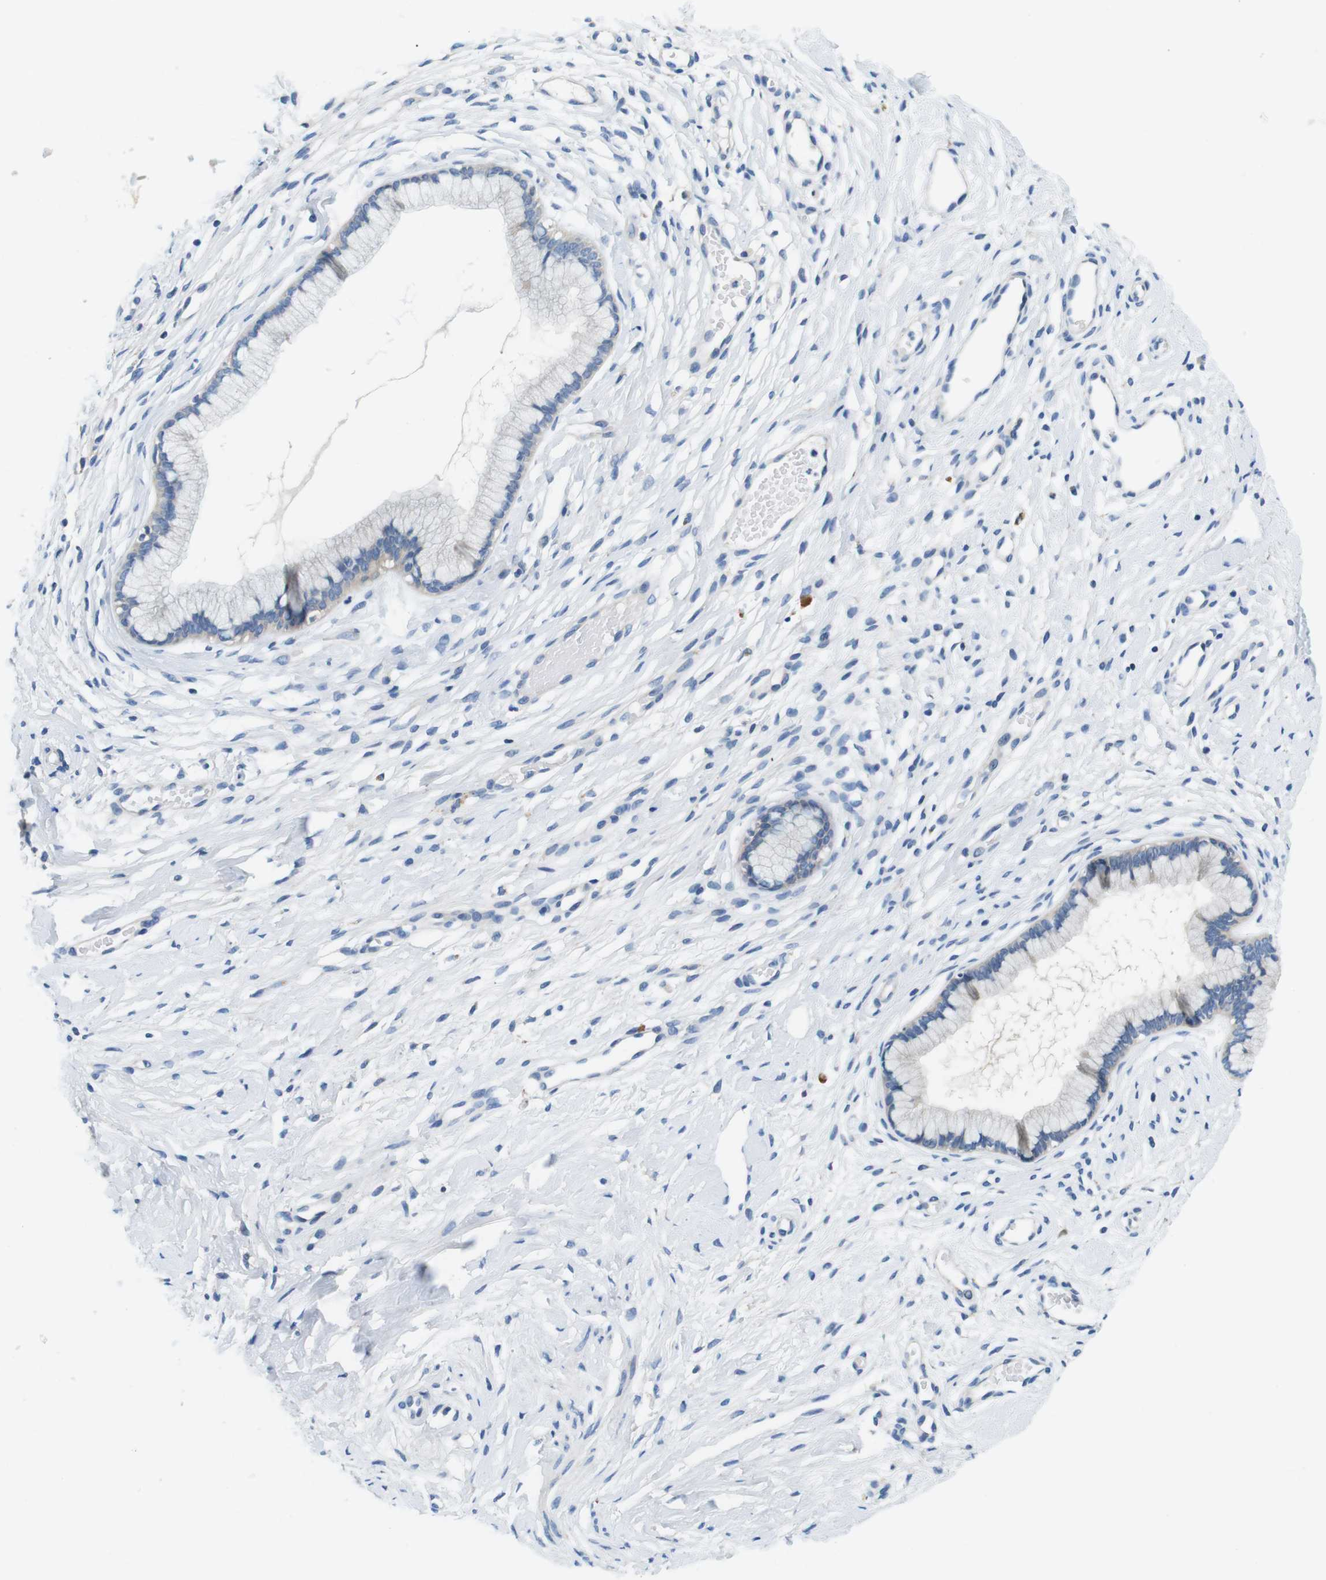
{"staining": {"intensity": "negative", "quantity": "none", "location": "none"}, "tissue": "cervix", "cell_type": "Glandular cells", "image_type": "normal", "snomed": [{"axis": "morphology", "description": "Normal tissue, NOS"}, {"axis": "topography", "description": "Cervix"}], "caption": "An image of cervix stained for a protein exhibits no brown staining in glandular cells.", "gene": "DENND4C", "patient": {"sex": "female", "age": 65}}